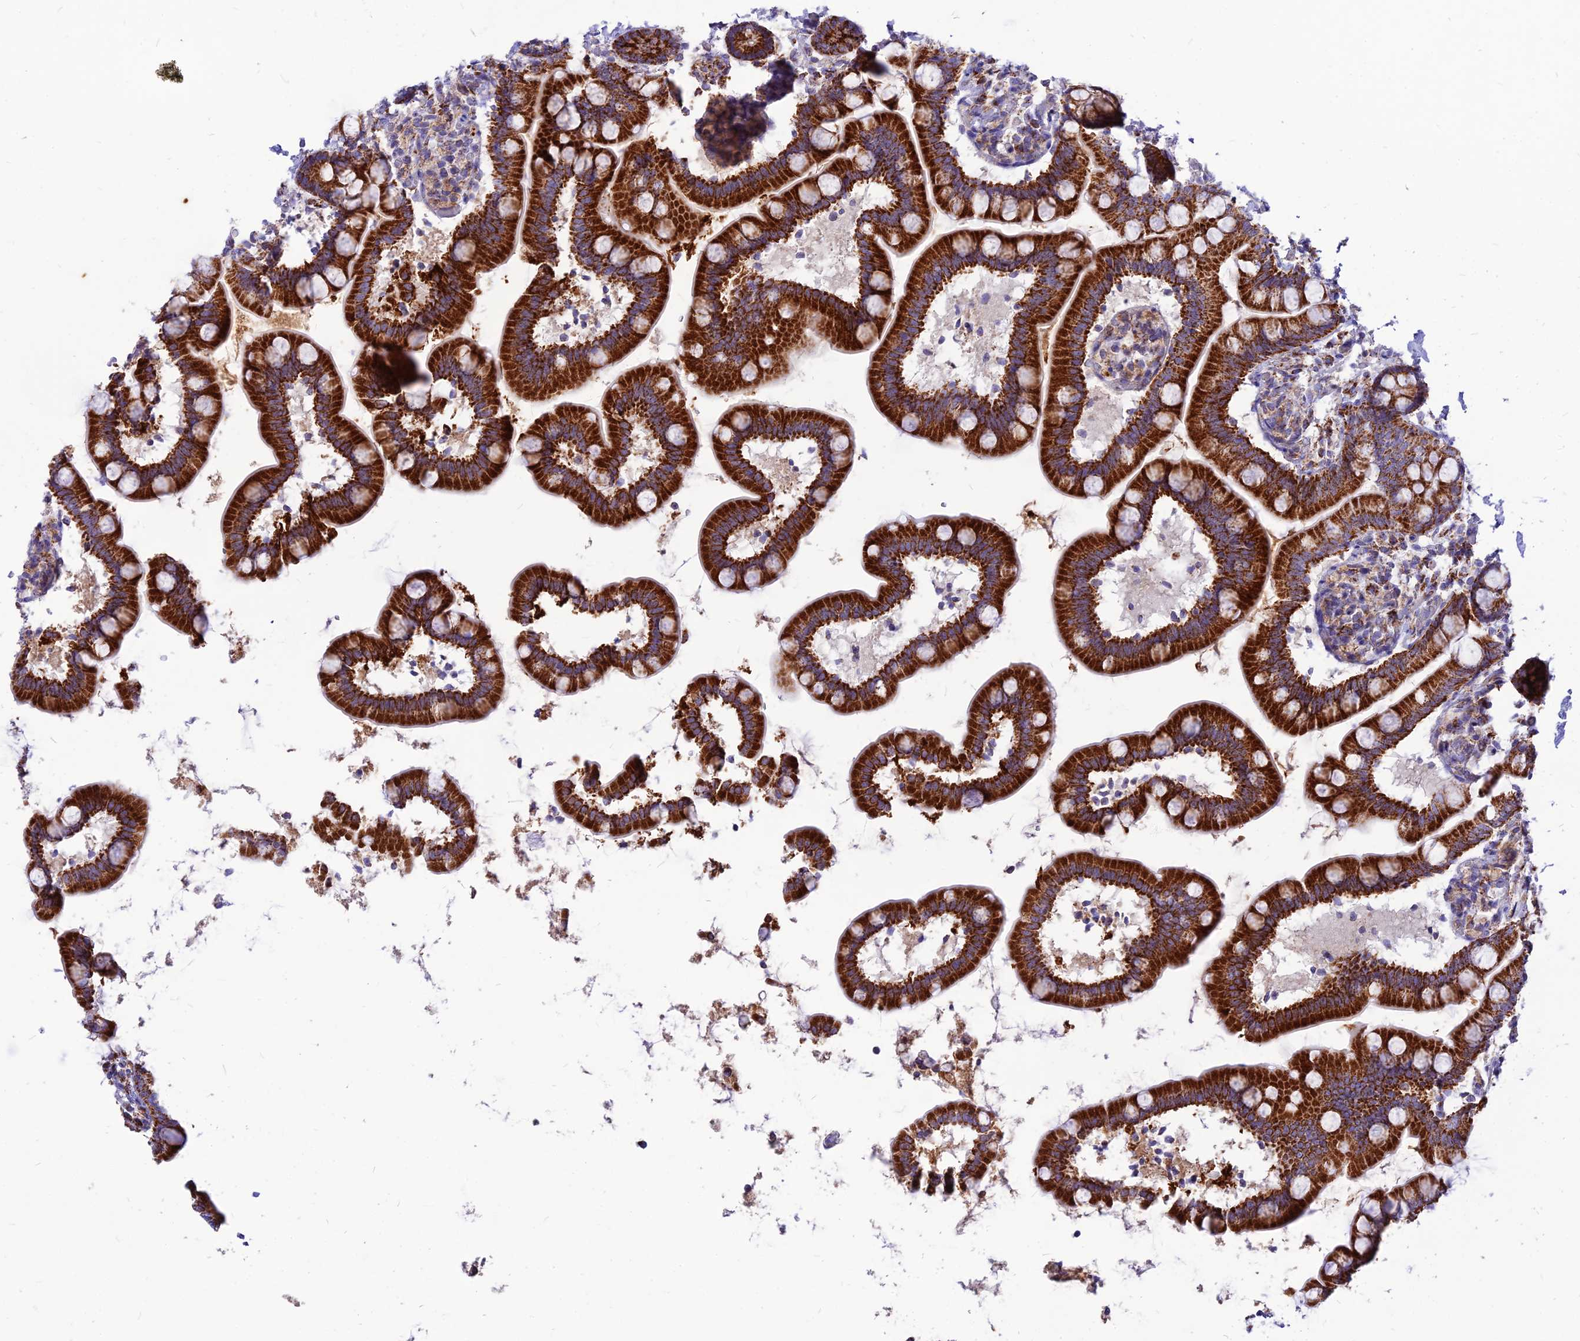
{"staining": {"intensity": "strong", "quantity": ">75%", "location": "cytoplasmic/membranous"}, "tissue": "small intestine", "cell_type": "Glandular cells", "image_type": "normal", "snomed": [{"axis": "morphology", "description": "Normal tissue, NOS"}, {"axis": "topography", "description": "Small intestine"}], "caption": "Immunohistochemistry (IHC) of unremarkable human small intestine exhibits high levels of strong cytoplasmic/membranous staining in approximately >75% of glandular cells.", "gene": "ECI1", "patient": {"sex": "female", "age": 64}}